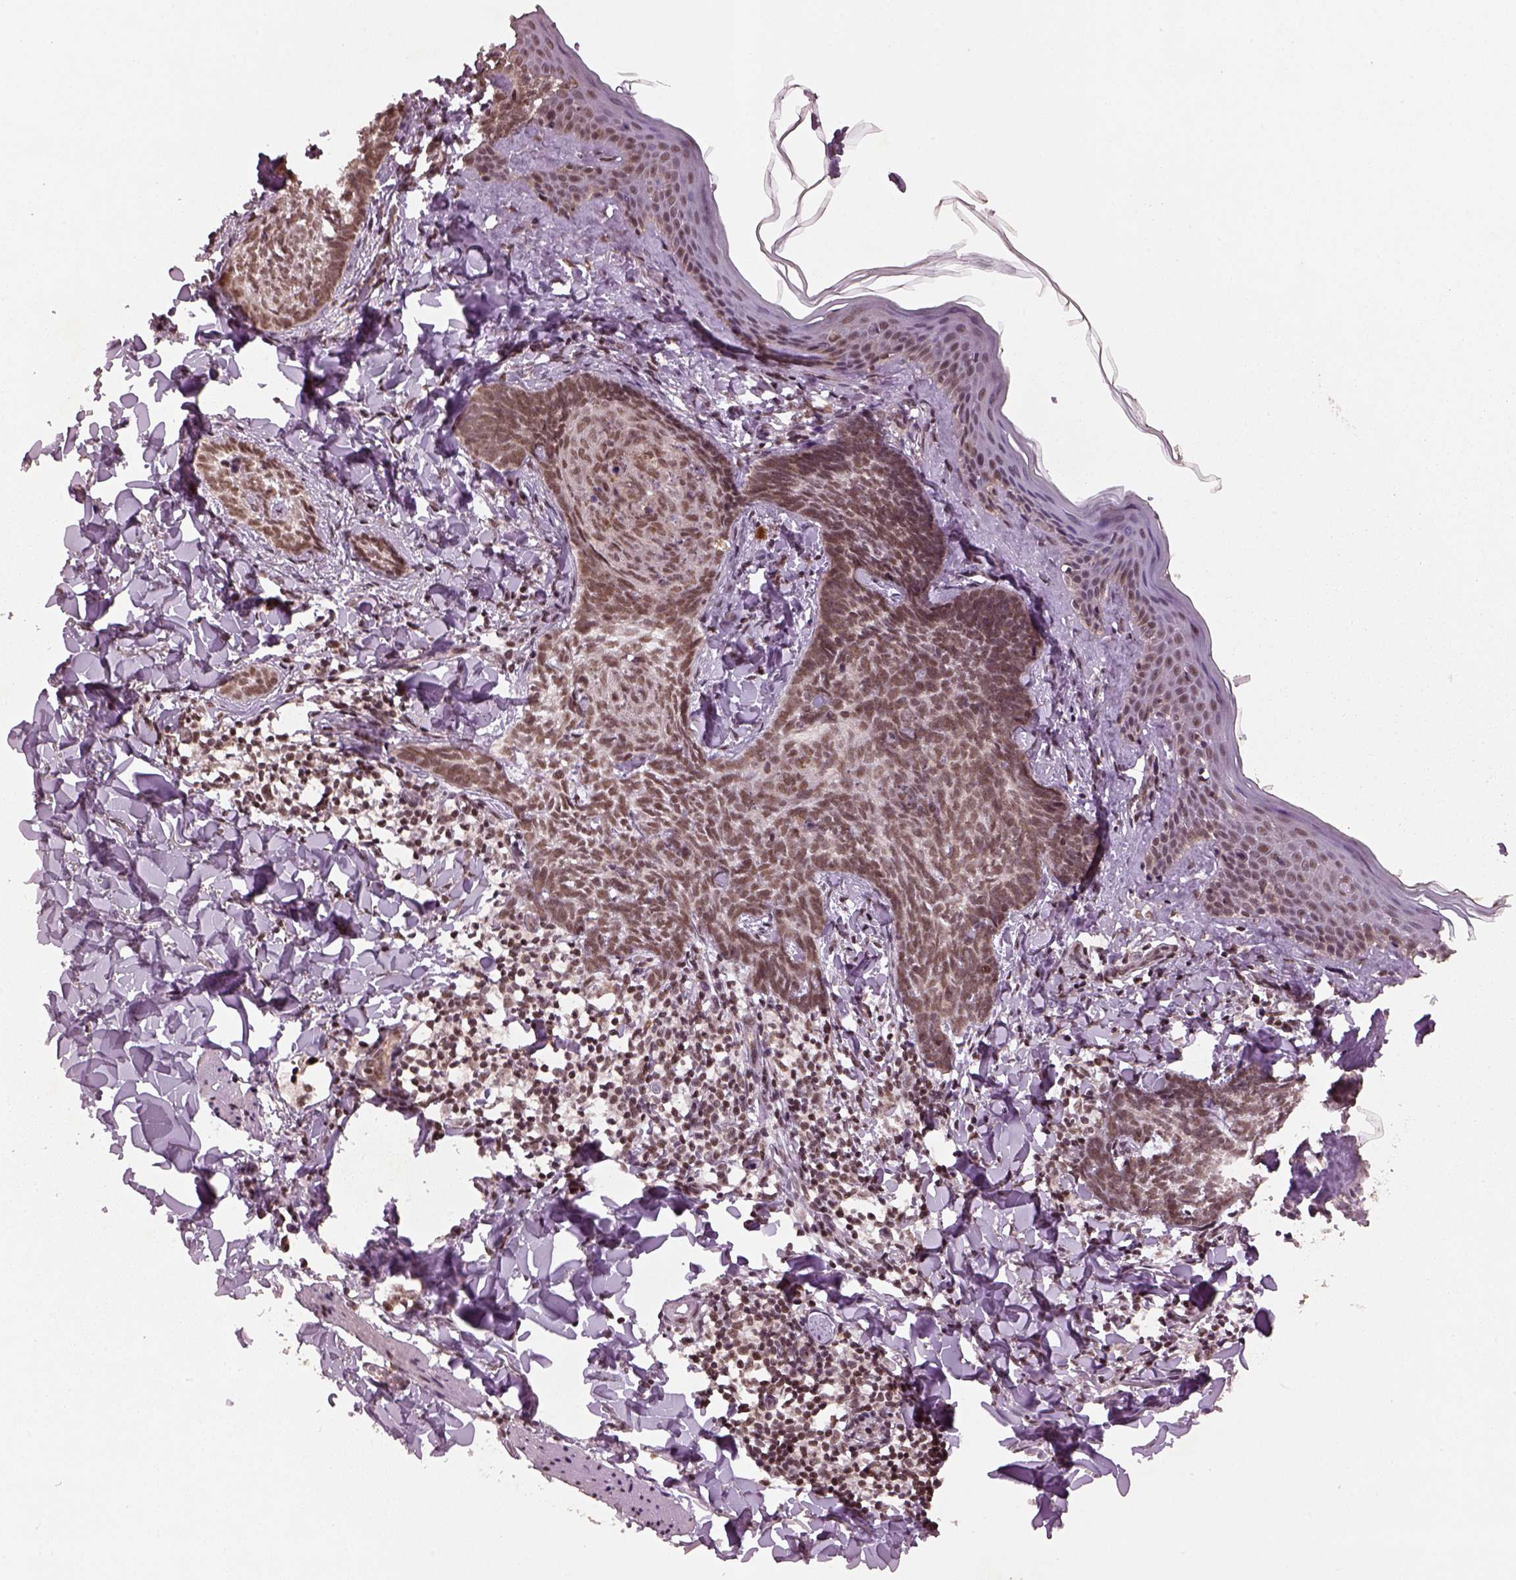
{"staining": {"intensity": "moderate", "quantity": ">75%", "location": "nuclear"}, "tissue": "skin cancer", "cell_type": "Tumor cells", "image_type": "cancer", "snomed": [{"axis": "morphology", "description": "Normal tissue, NOS"}, {"axis": "morphology", "description": "Basal cell carcinoma"}, {"axis": "topography", "description": "Skin"}], "caption": "Moderate nuclear protein expression is appreciated in about >75% of tumor cells in basal cell carcinoma (skin). The protein is shown in brown color, while the nuclei are stained blue.", "gene": "BRD9", "patient": {"sex": "male", "age": 46}}